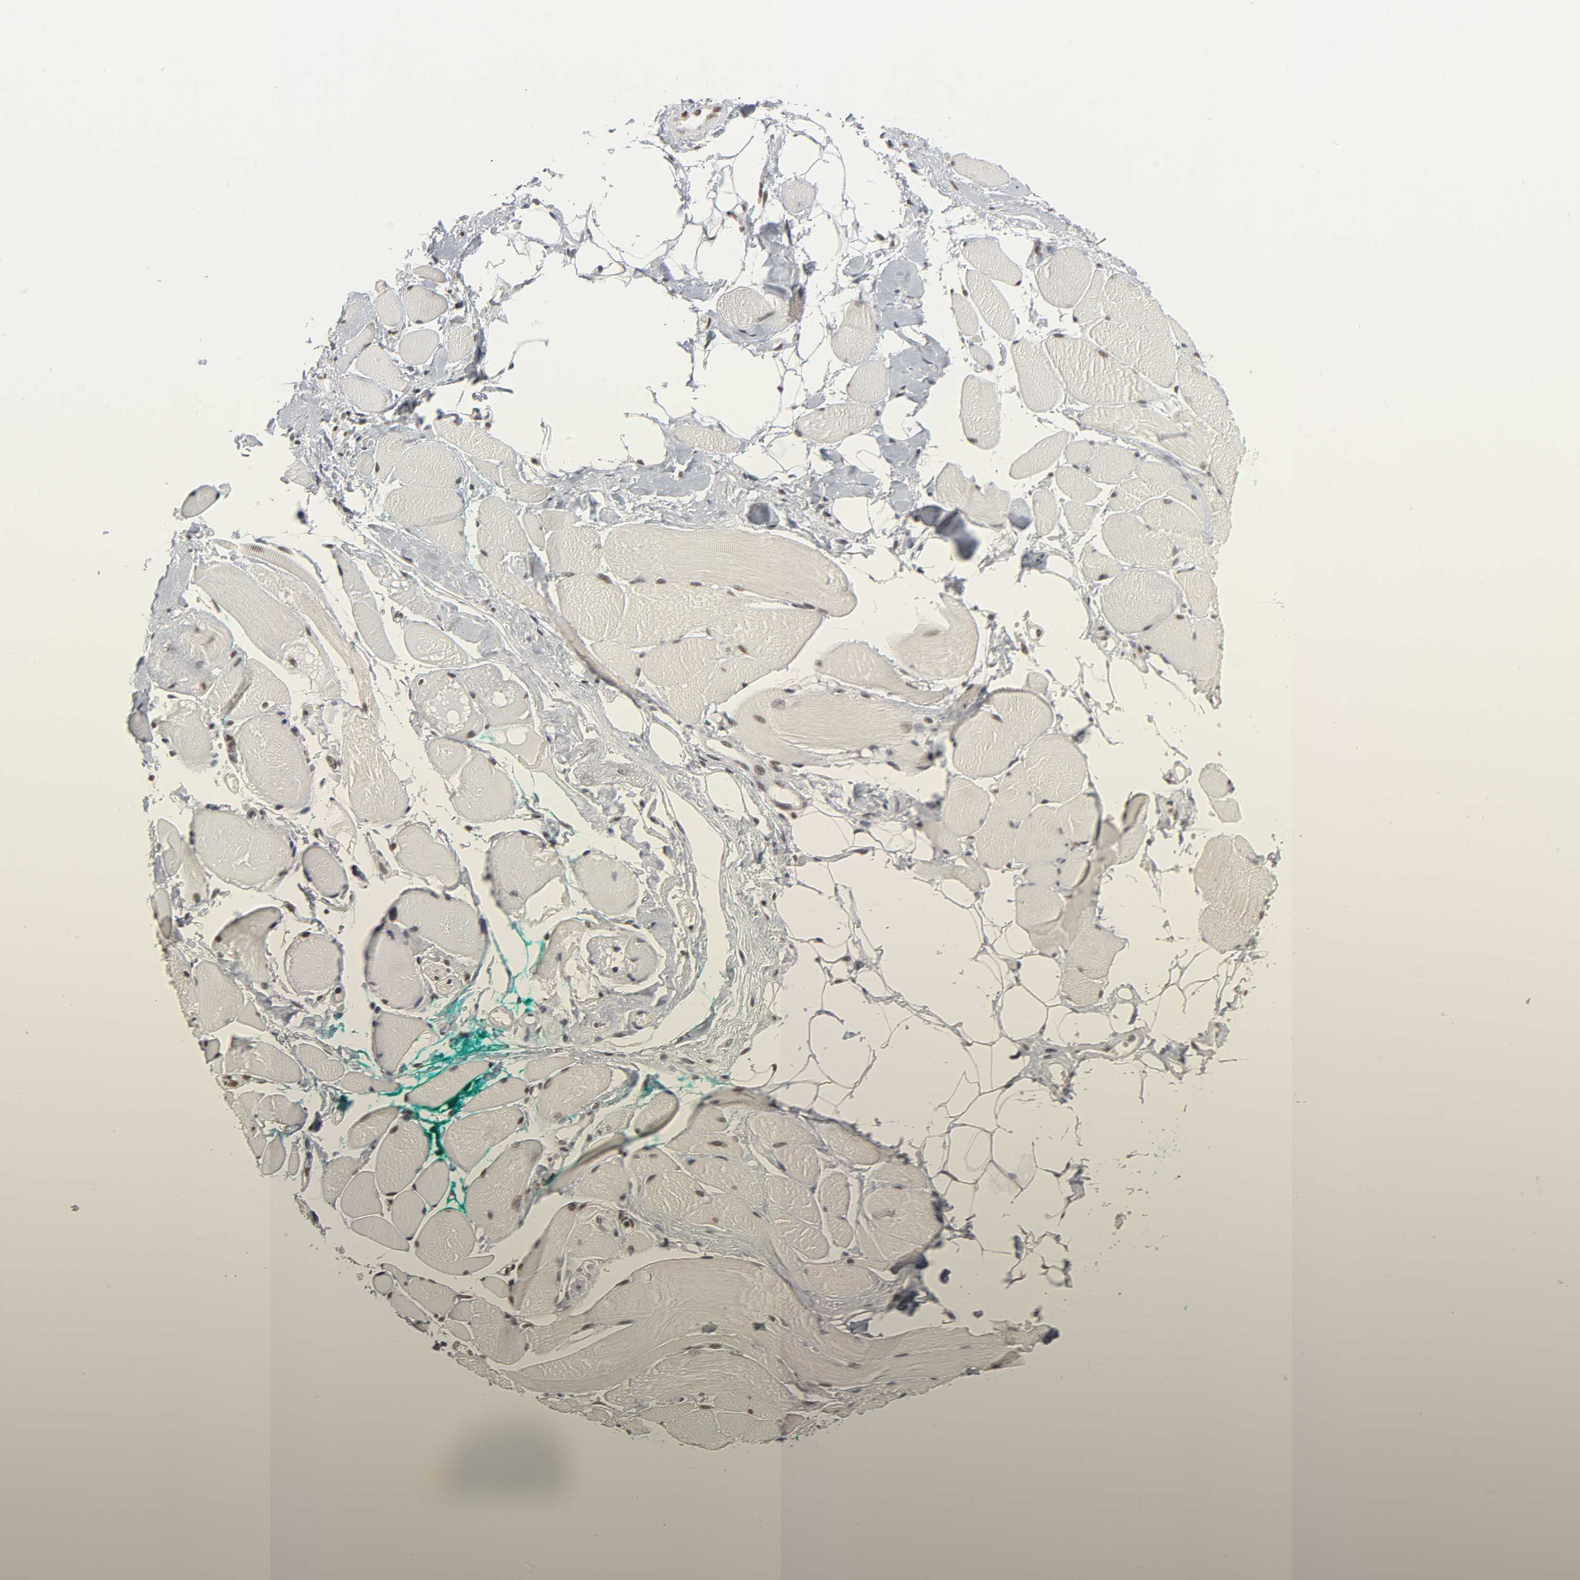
{"staining": {"intensity": "weak", "quantity": "<25%", "location": "nuclear"}, "tissue": "skeletal muscle", "cell_type": "Myocytes", "image_type": "normal", "snomed": [{"axis": "morphology", "description": "Normal tissue, NOS"}, {"axis": "topography", "description": "Skeletal muscle"}, {"axis": "topography", "description": "Peripheral nerve tissue"}], "caption": "This is a micrograph of IHC staining of normal skeletal muscle, which shows no expression in myocytes. (Immunohistochemistry (ihc), brightfield microscopy, high magnification).", "gene": "TRIM33", "patient": {"sex": "female", "age": 84}}